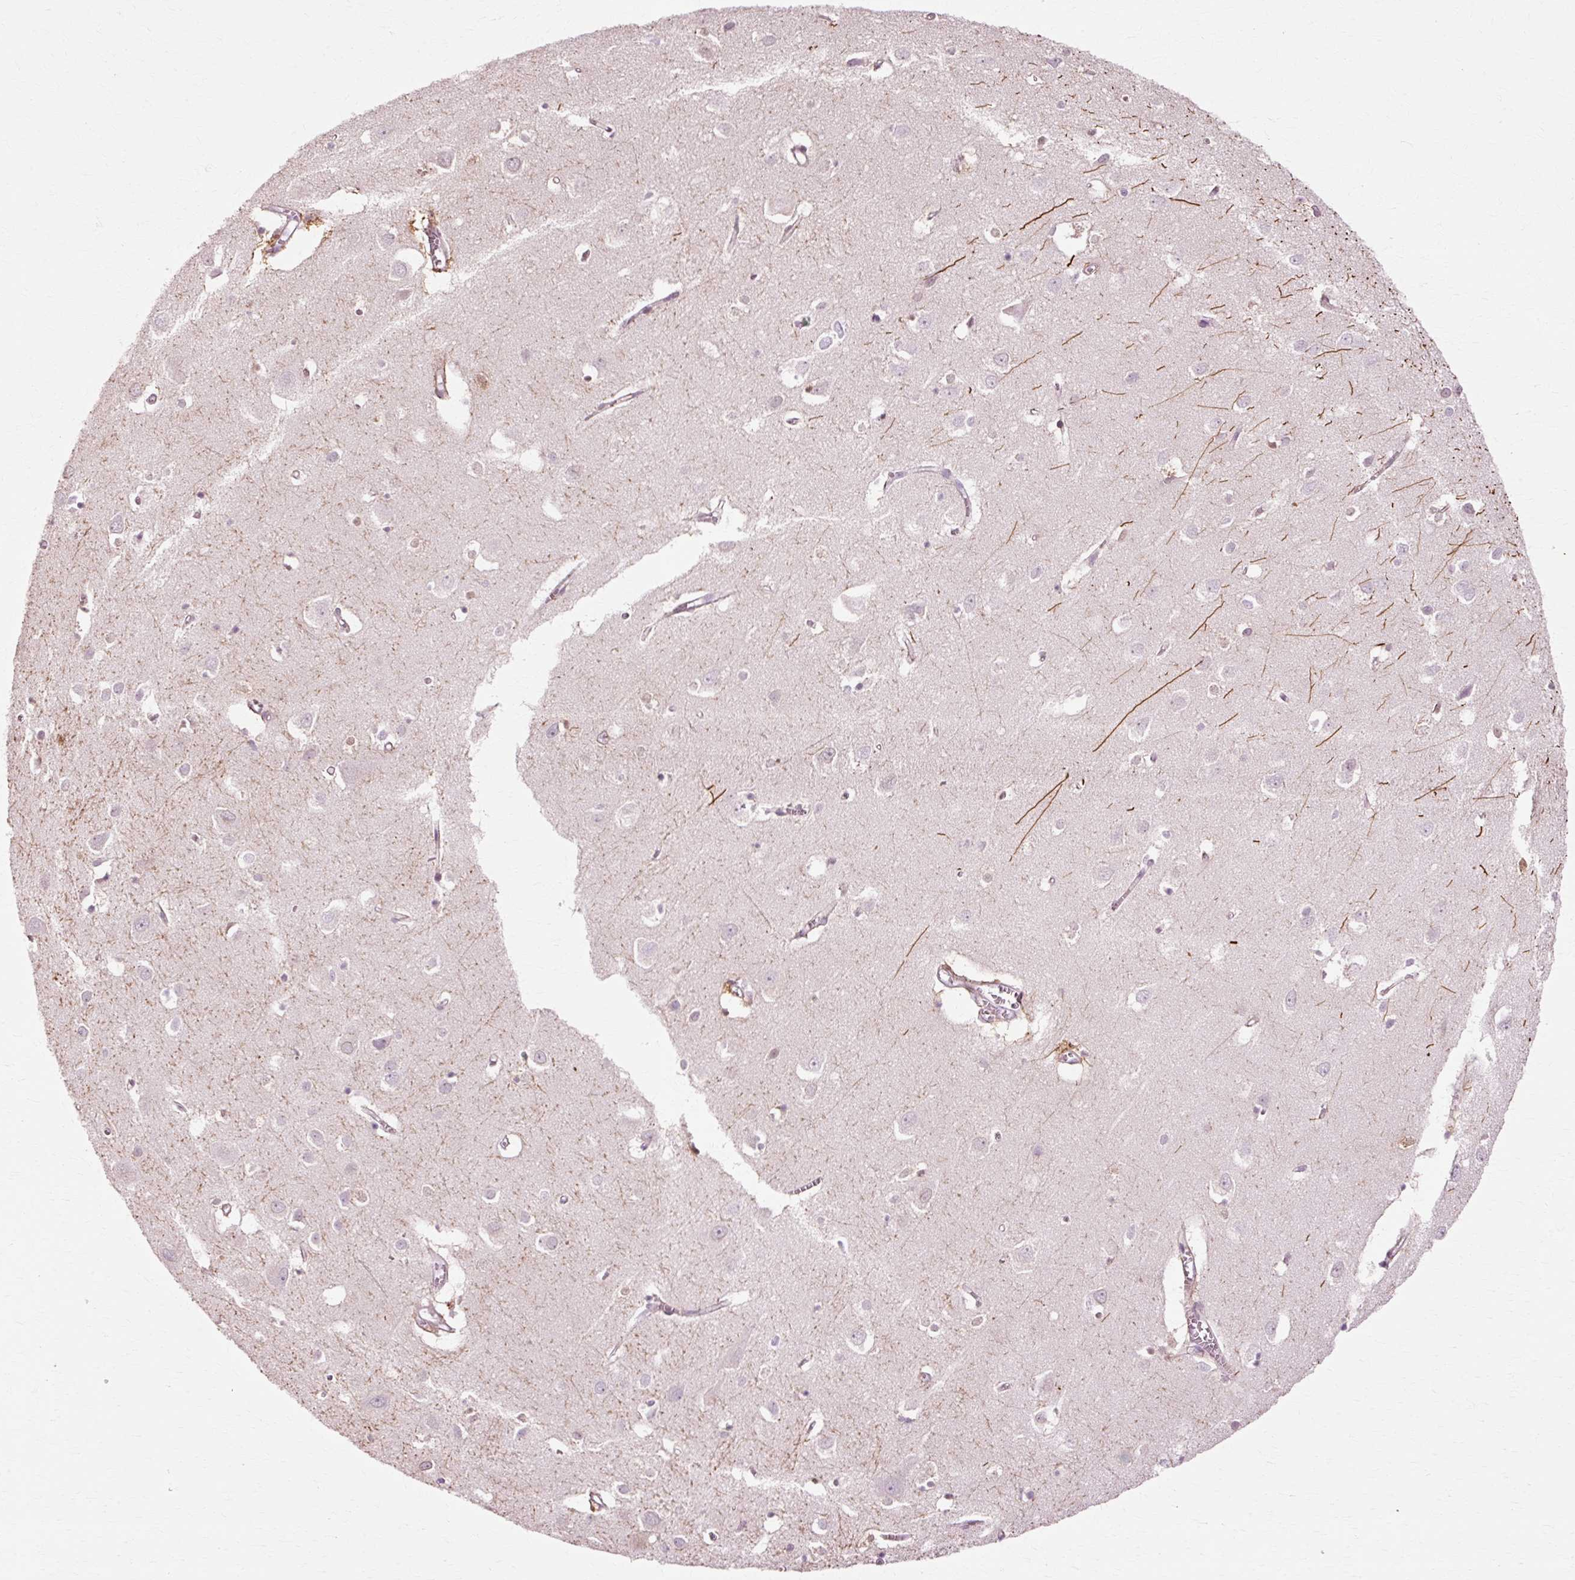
{"staining": {"intensity": "strong", "quantity": "<25%", "location": "cytoplasmic/membranous"}, "tissue": "cerebral cortex", "cell_type": "Endothelial cells", "image_type": "normal", "snomed": [{"axis": "morphology", "description": "Normal tissue, NOS"}, {"axis": "topography", "description": "Cerebral cortex"}], "caption": "DAB (3,3'-diaminobenzidine) immunohistochemical staining of benign cerebral cortex exhibits strong cytoplasmic/membranous protein staining in approximately <25% of endothelial cells. (DAB = brown stain, brightfield microscopy at high magnification).", "gene": "RANBP2", "patient": {"sex": "male", "age": 70}}